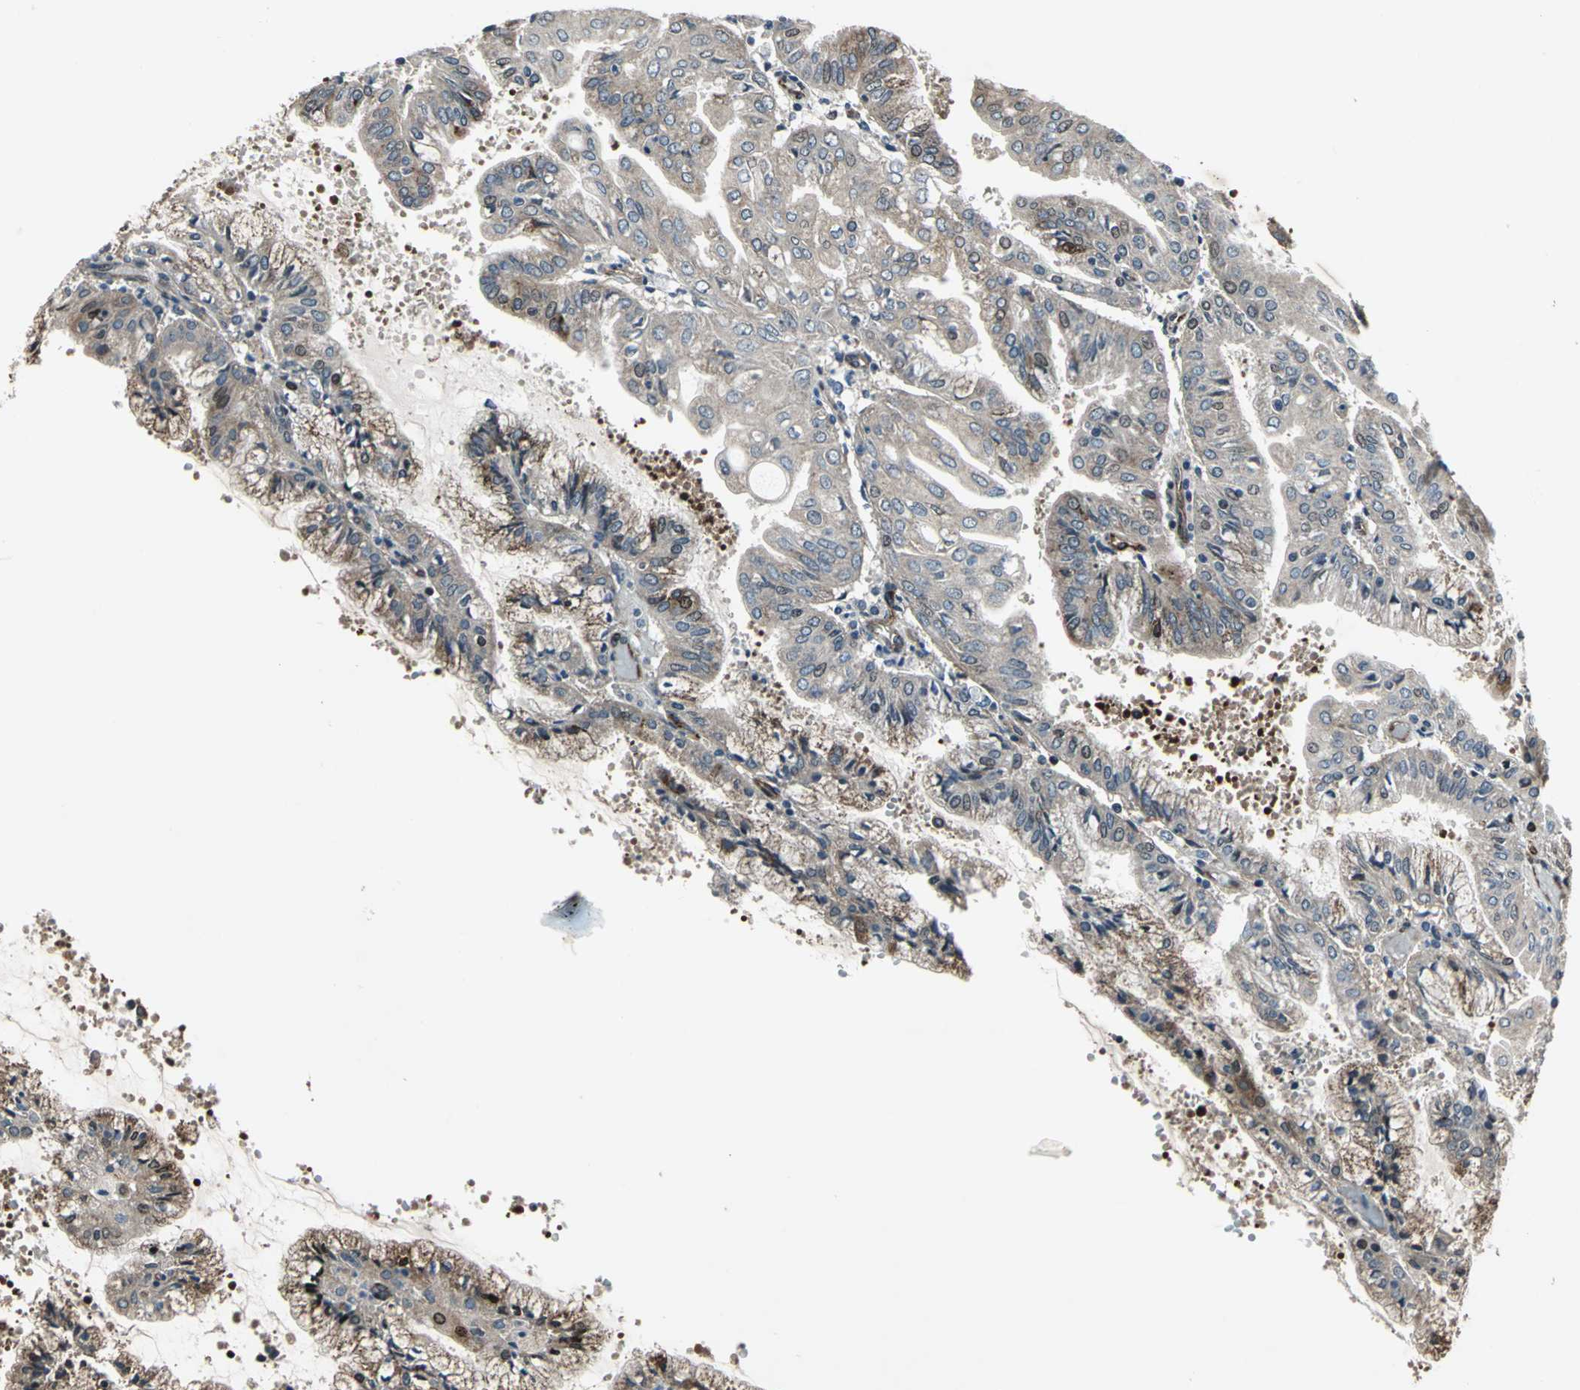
{"staining": {"intensity": "moderate", "quantity": "25%-75%", "location": "cytoplasmic/membranous,nuclear"}, "tissue": "endometrial cancer", "cell_type": "Tumor cells", "image_type": "cancer", "snomed": [{"axis": "morphology", "description": "Adenocarcinoma, NOS"}, {"axis": "topography", "description": "Endometrium"}], "caption": "There is medium levels of moderate cytoplasmic/membranous and nuclear staining in tumor cells of adenocarcinoma (endometrial), as demonstrated by immunohistochemical staining (brown color).", "gene": "EXD2", "patient": {"sex": "female", "age": 63}}